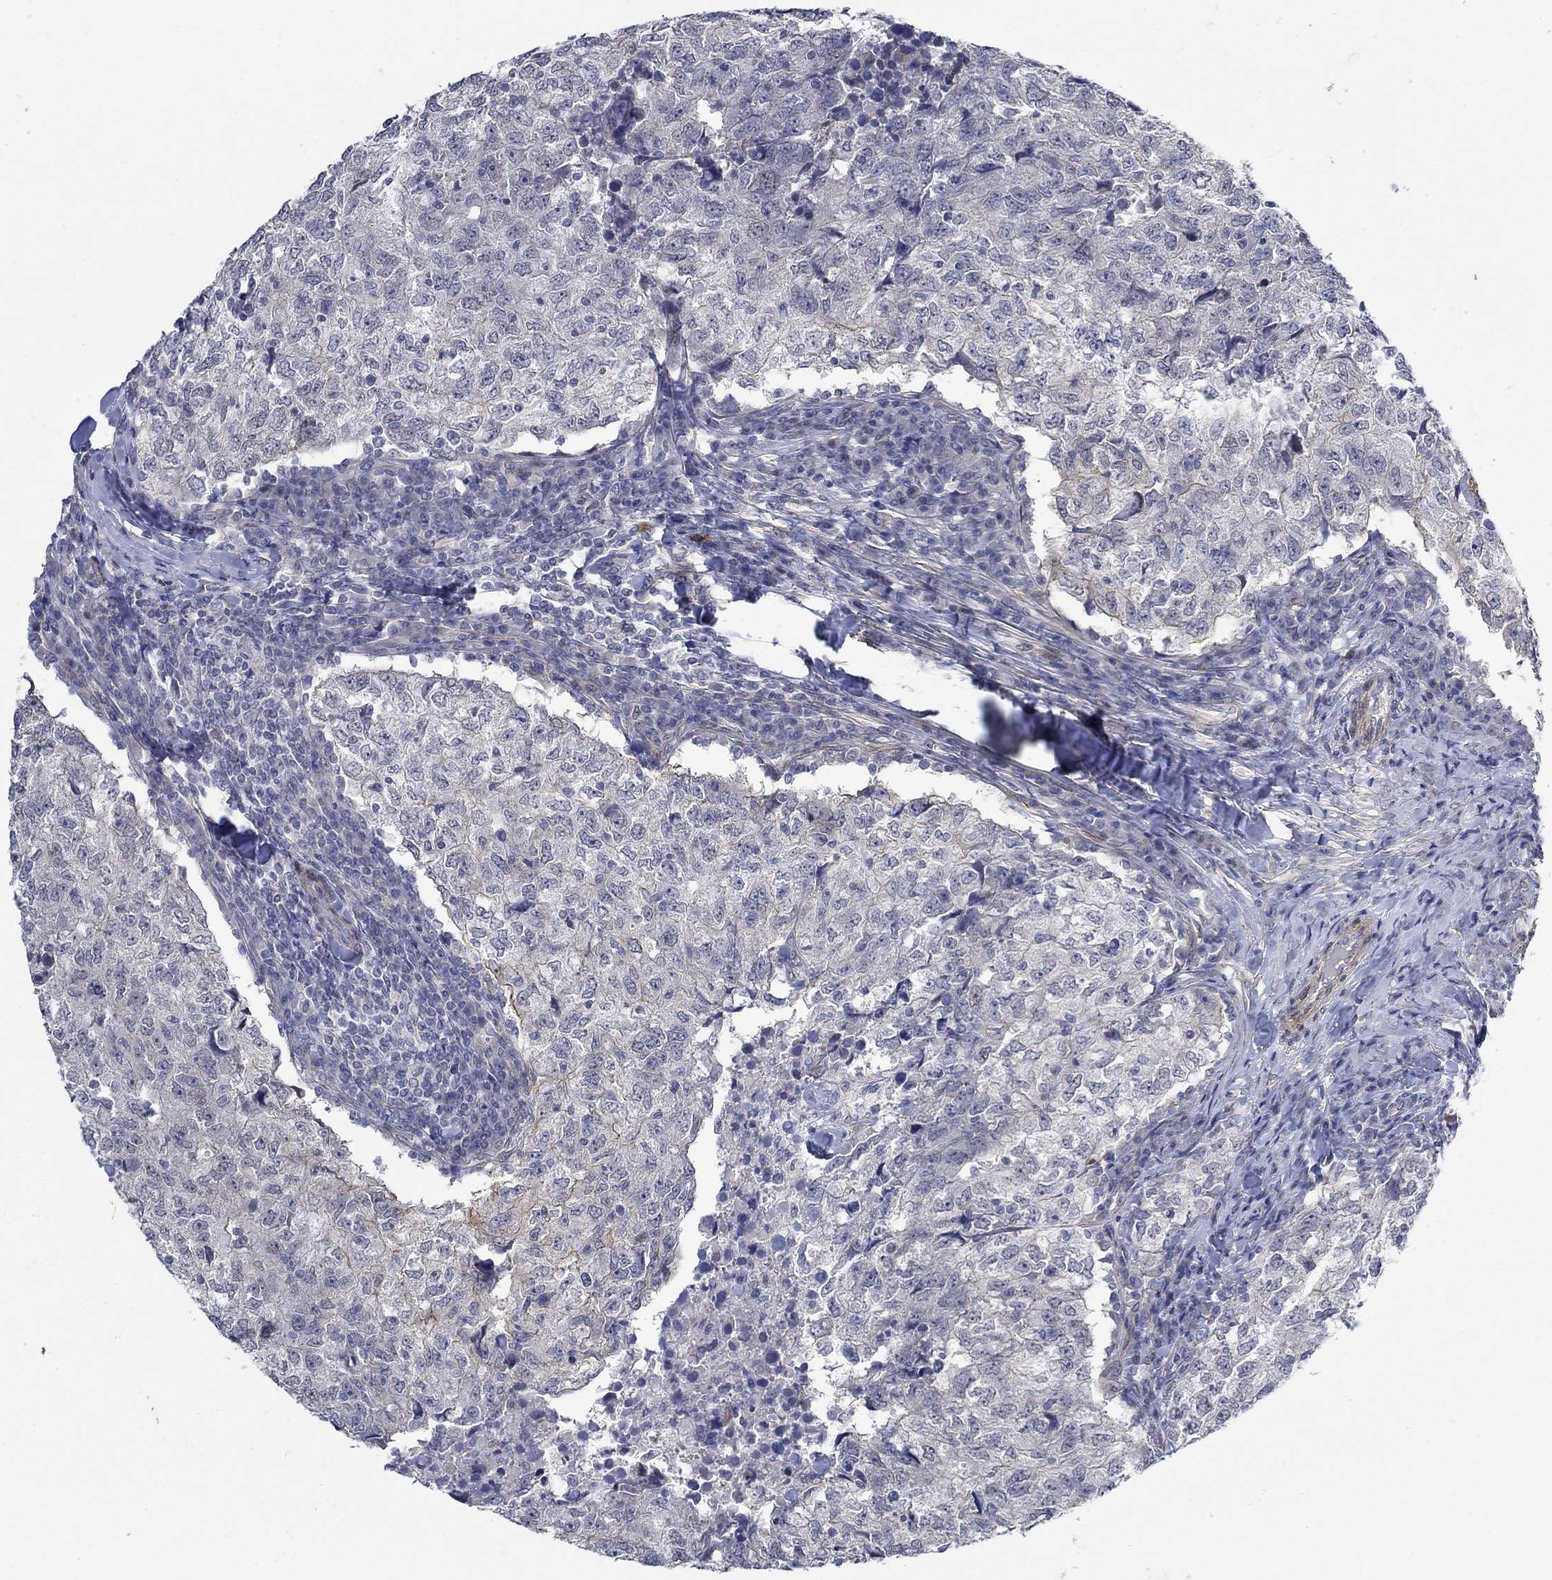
{"staining": {"intensity": "moderate", "quantity": "<25%", "location": "cytoplasmic/membranous"}, "tissue": "breast cancer", "cell_type": "Tumor cells", "image_type": "cancer", "snomed": [{"axis": "morphology", "description": "Duct carcinoma"}, {"axis": "topography", "description": "Breast"}], "caption": "The histopathology image demonstrates a brown stain indicating the presence of a protein in the cytoplasmic/membranous of tumor cells in breast cancer.", "gene": "SCN7A", "patient": {"sex": "female", "age": 30}}